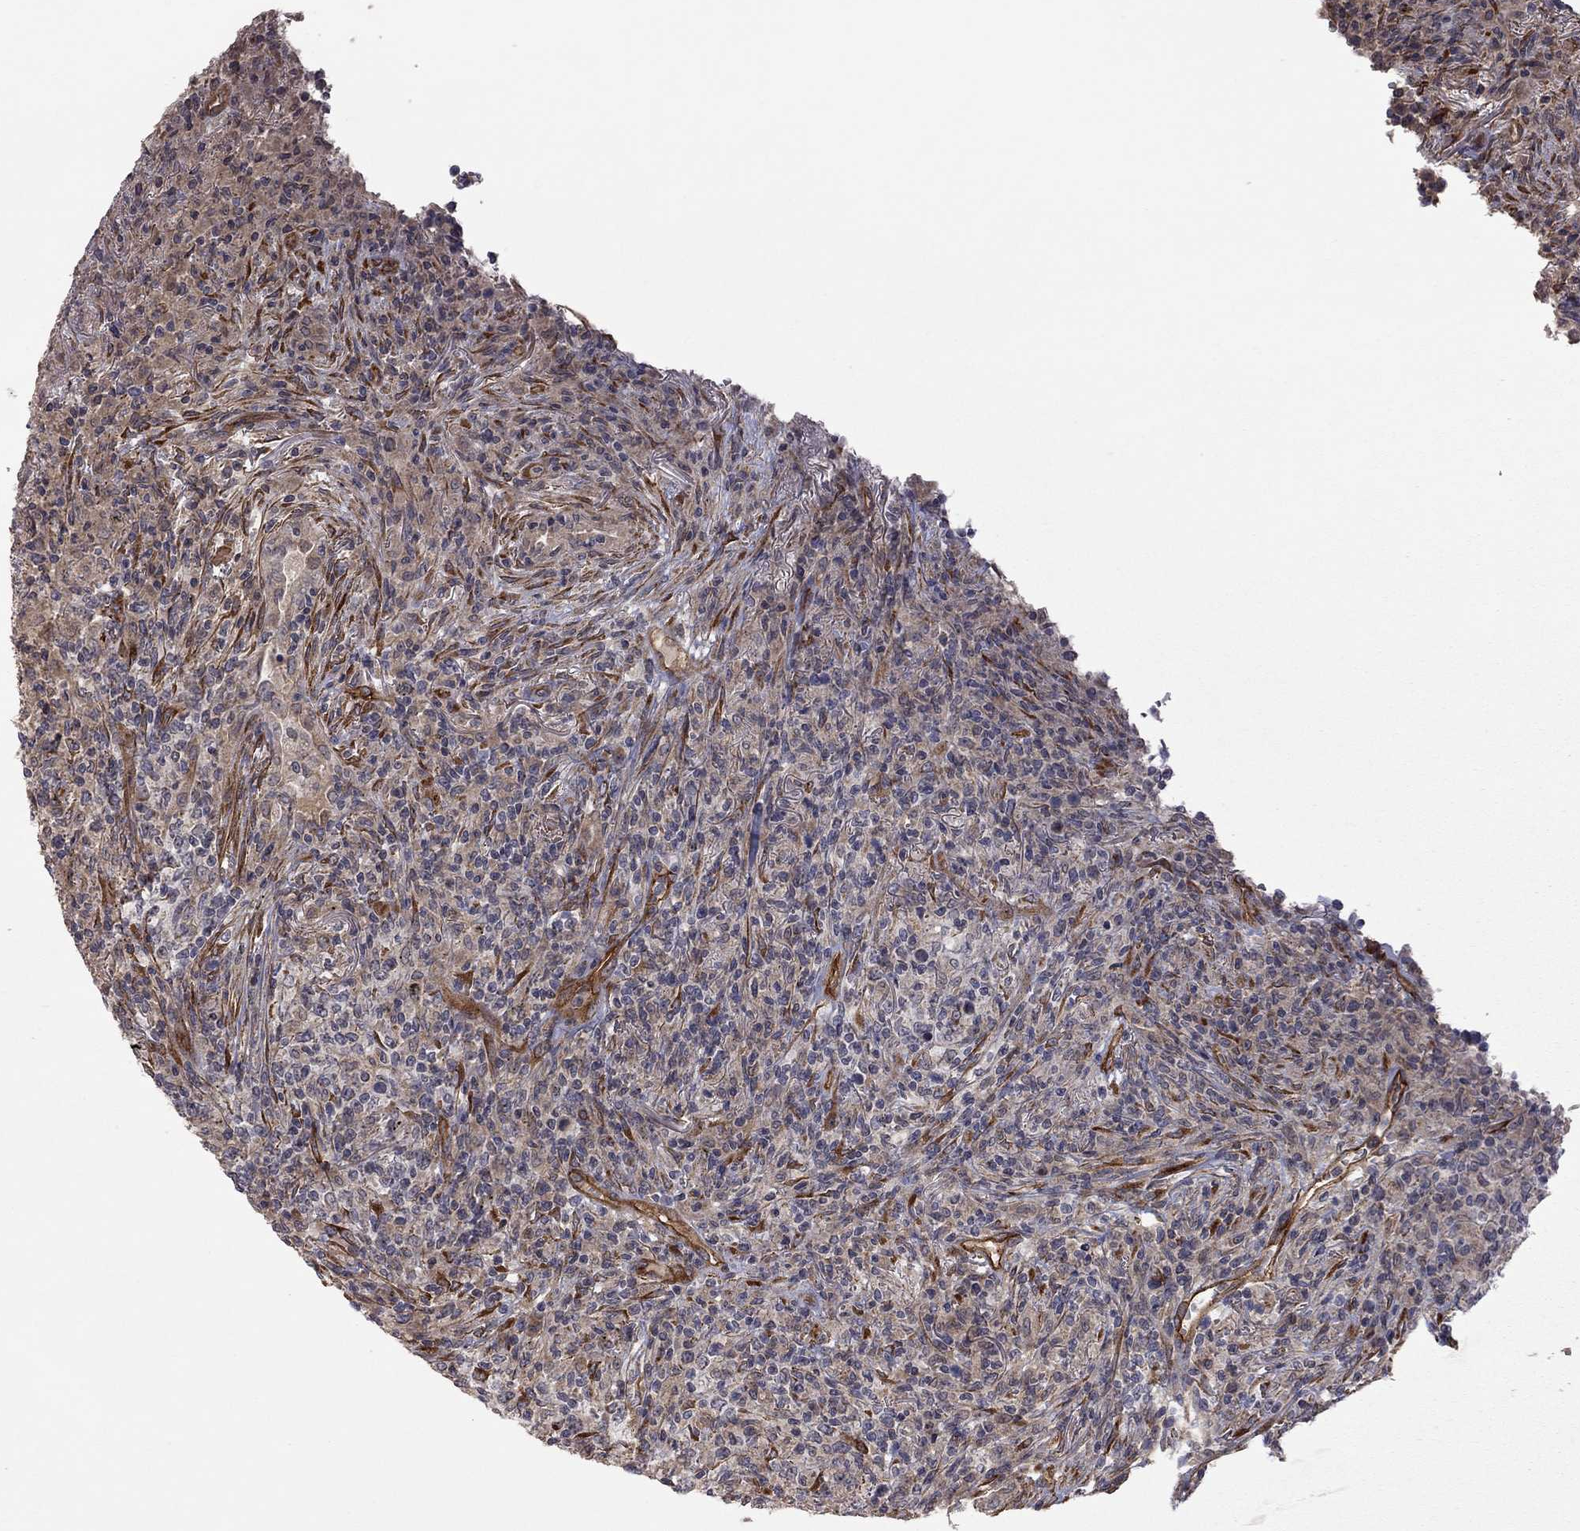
{"staining": {"intensity": "negative", "quantity": "none", "location": "none"}, "tissue": "lymphoma", "cell_type": "Tumor cells", "image_type": "cancer", "snomed": [{"axis": "morphology", "description": "Malignant lymphoma, non-Hodgkin's type, High grade"}, {"axis": "topography", "description": "Lung"}], "caption": "This is a micrograph of IHC staining of high-grade malignant lymphoma, non-Hodgkin's type, which shows no expression in tumor cells.", "gene": "EXOC3L2", "patient": {"sex": "male", "age": 79}}